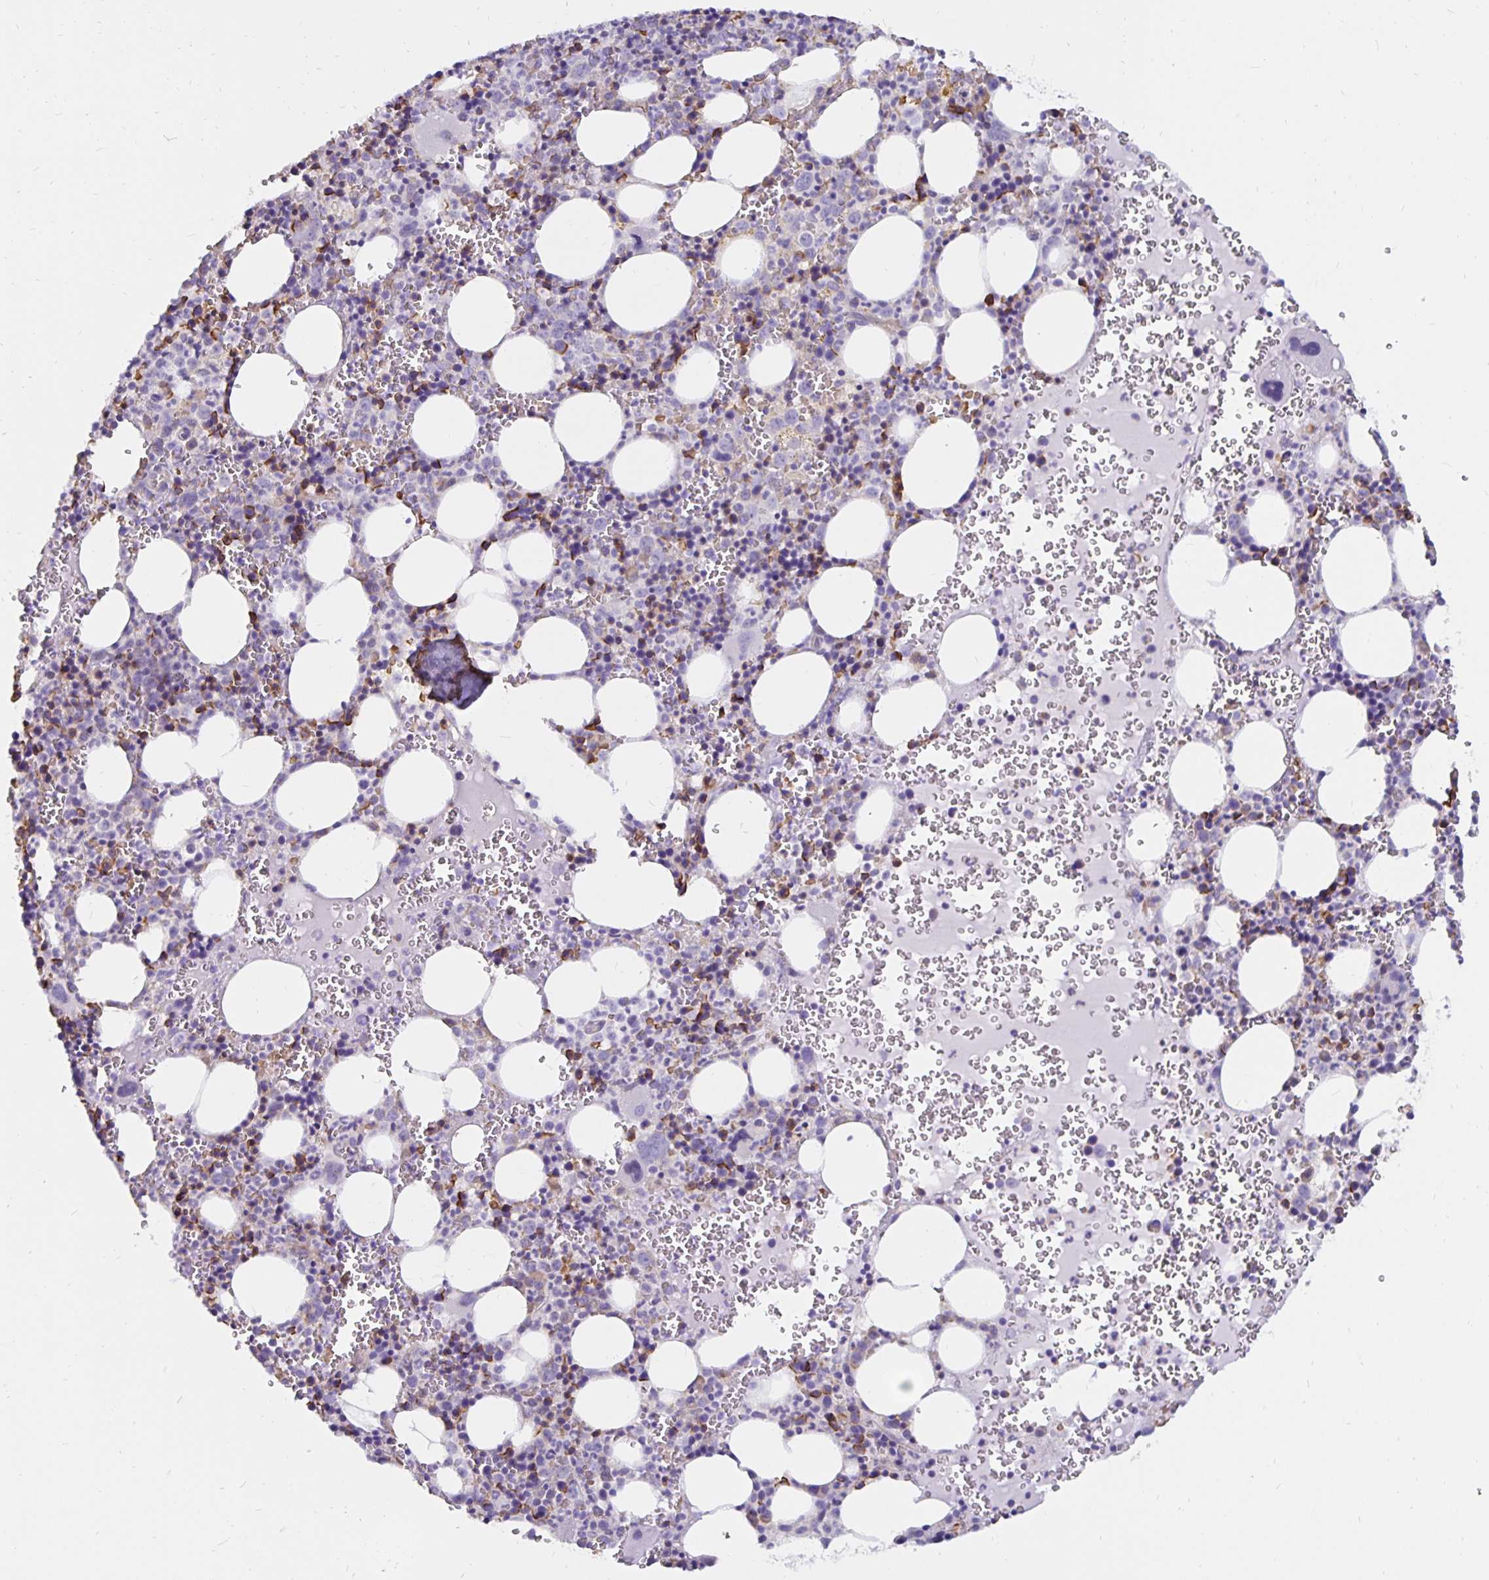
{"staining": {"intensity": "strong", "quantity": "<25%", "location": "cytoplasmic/membranous"}, "tissue": "bone marrow", "cell_type": "Hematopoietic cells", "image_type": "normal", "snomed": [{"axis": "morphology", "description": "Normal tissue, NOS"}, {"axis": "topography", "description": "Bone marrow"}], "caption": "Immunohistochemical staining of benign bone marrow displays <25% levels of strong cytoplasmic/membranous protein expression in approximately <25% of hematopoietic cells.", "gene": "DNAI2", "patient": {"sex": "male", "age": 63}}